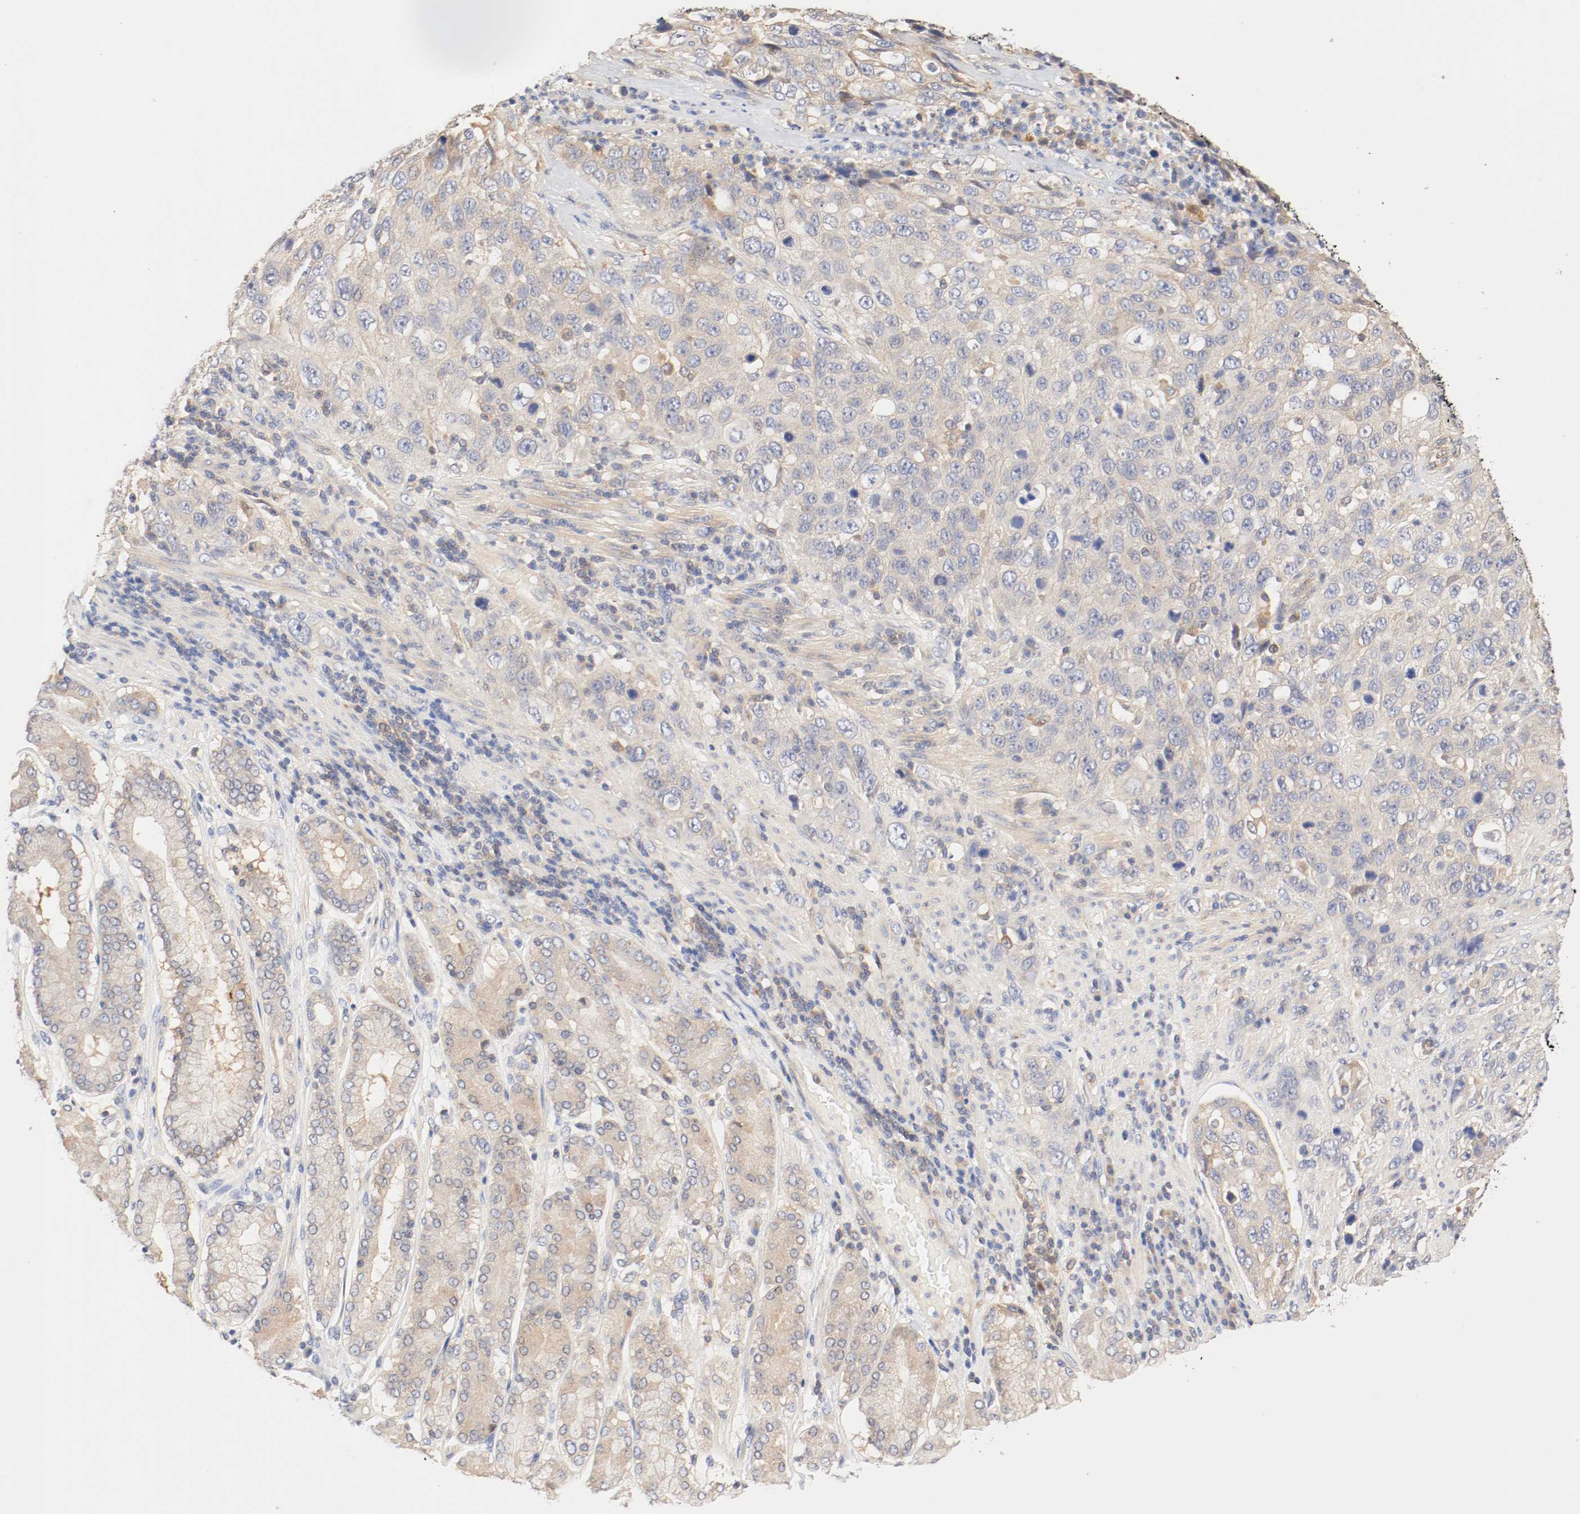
{"staining": {"intensity": "moderate", "quantity": ">75%", "location": "cytoplasmic/membranous"}, "tissue": "stomach cancer", "cell_type": "Tumor cells", "image_type": "cancer", "snomed": [{"axis": "morphology", "description": "Normal tissue, NOS"}, {"axis": "morphology", "description": "Adenocarcinoma, NOS"}, {"axis": "topography", "description": "Stomach"}], "caption": "Protein staining of adenocarcinoma (stomach) tissue displays moderate cytoplasmic/membranous staining in approximately >75% of tumor cells.", "gene": "GIT1", "patient": {"sex": "male", "age": 48}}